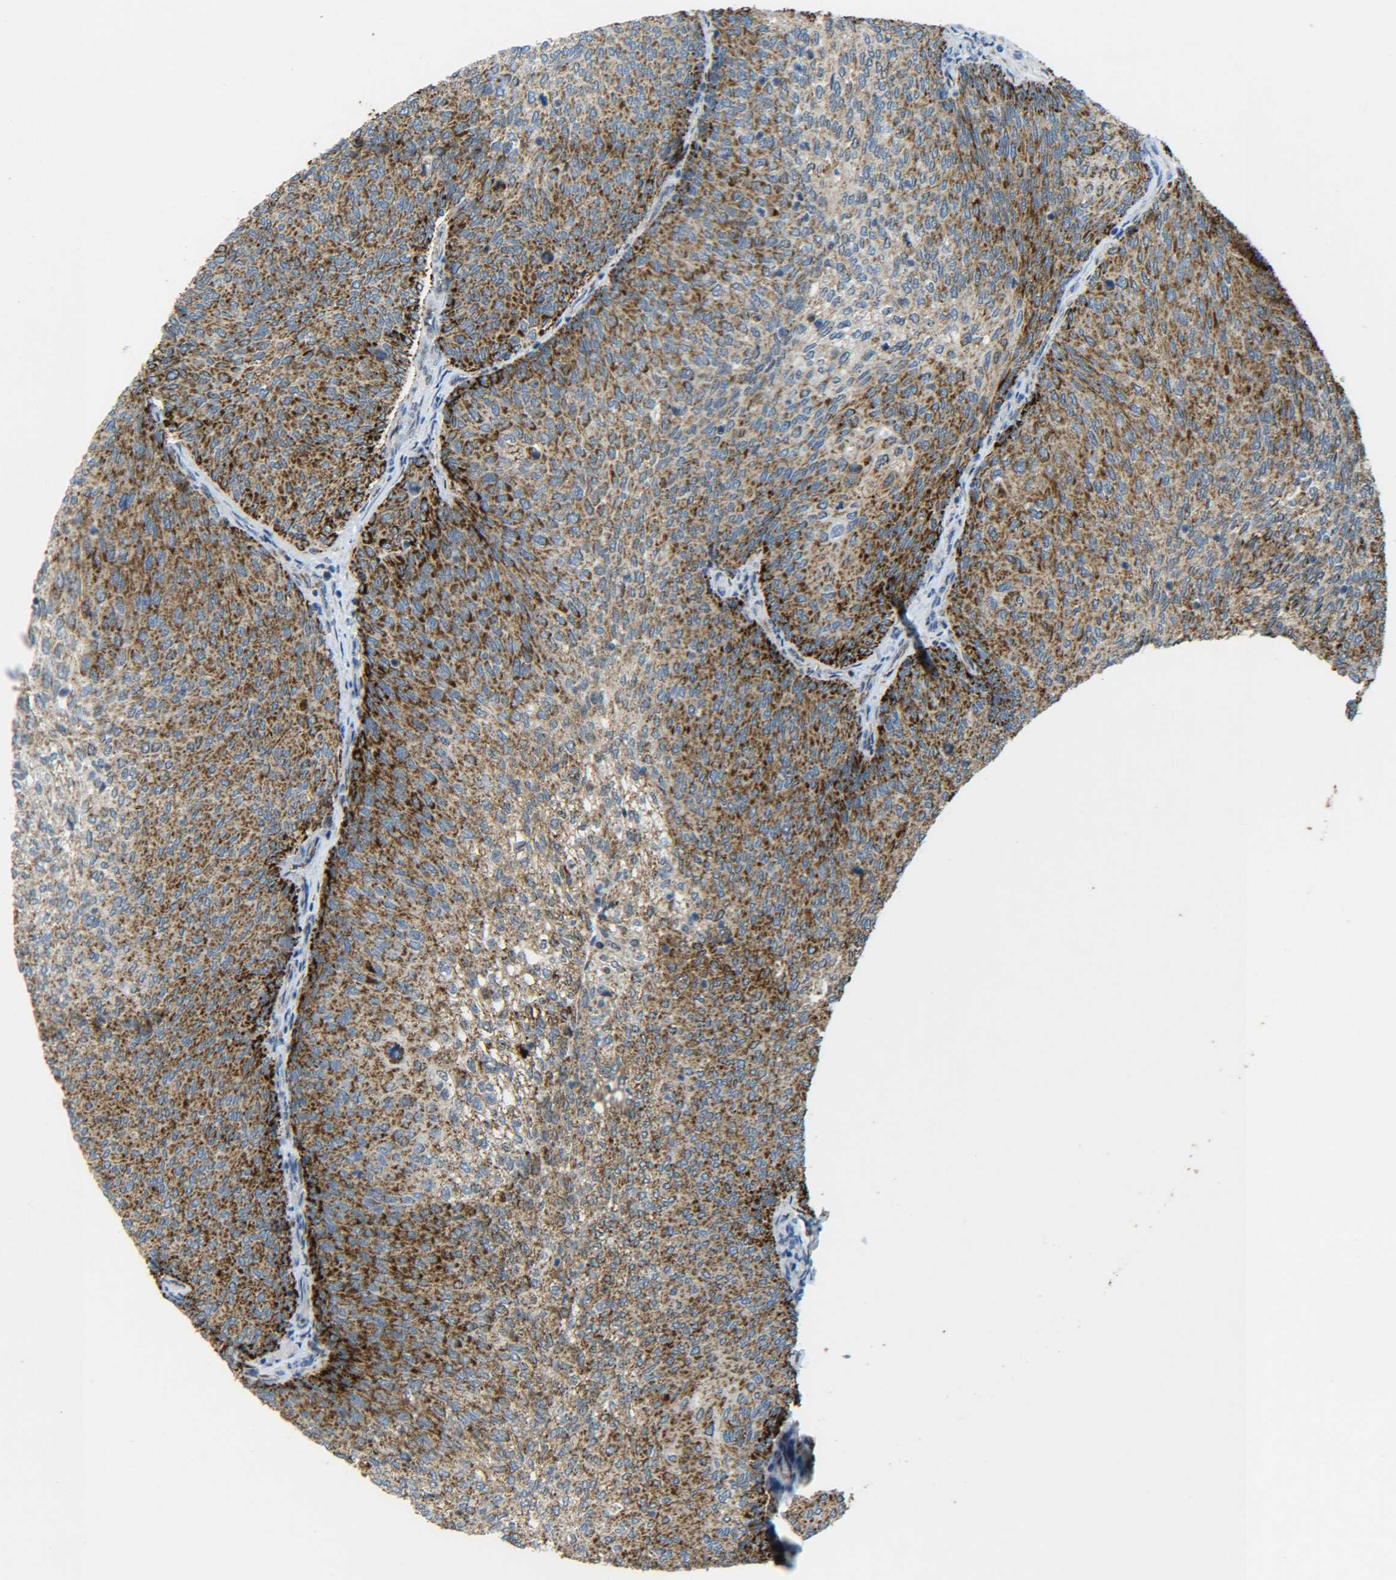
{"staining": {"intensity": "moderate", "quantity": ">75%", "location": "cytoplasmic/membranous"}, "tissue": "urothelial cancer", "cell_type": "Tumor cells", "image_type": "cancer", "snomed": [{"axis": "morphology", "description": "Urothelial carcinoma, Low grade"}, {"axis": "topography", "description": "Urinary bladder"}], "caption": "This is an image of immunohistochemistry staining of urothelial cancer, which shows moderate expression in the cytoplasmic/membranous of tumor cells.", "gene": "CYB5R1", "patient": {"sex": "female", "age": 79}}